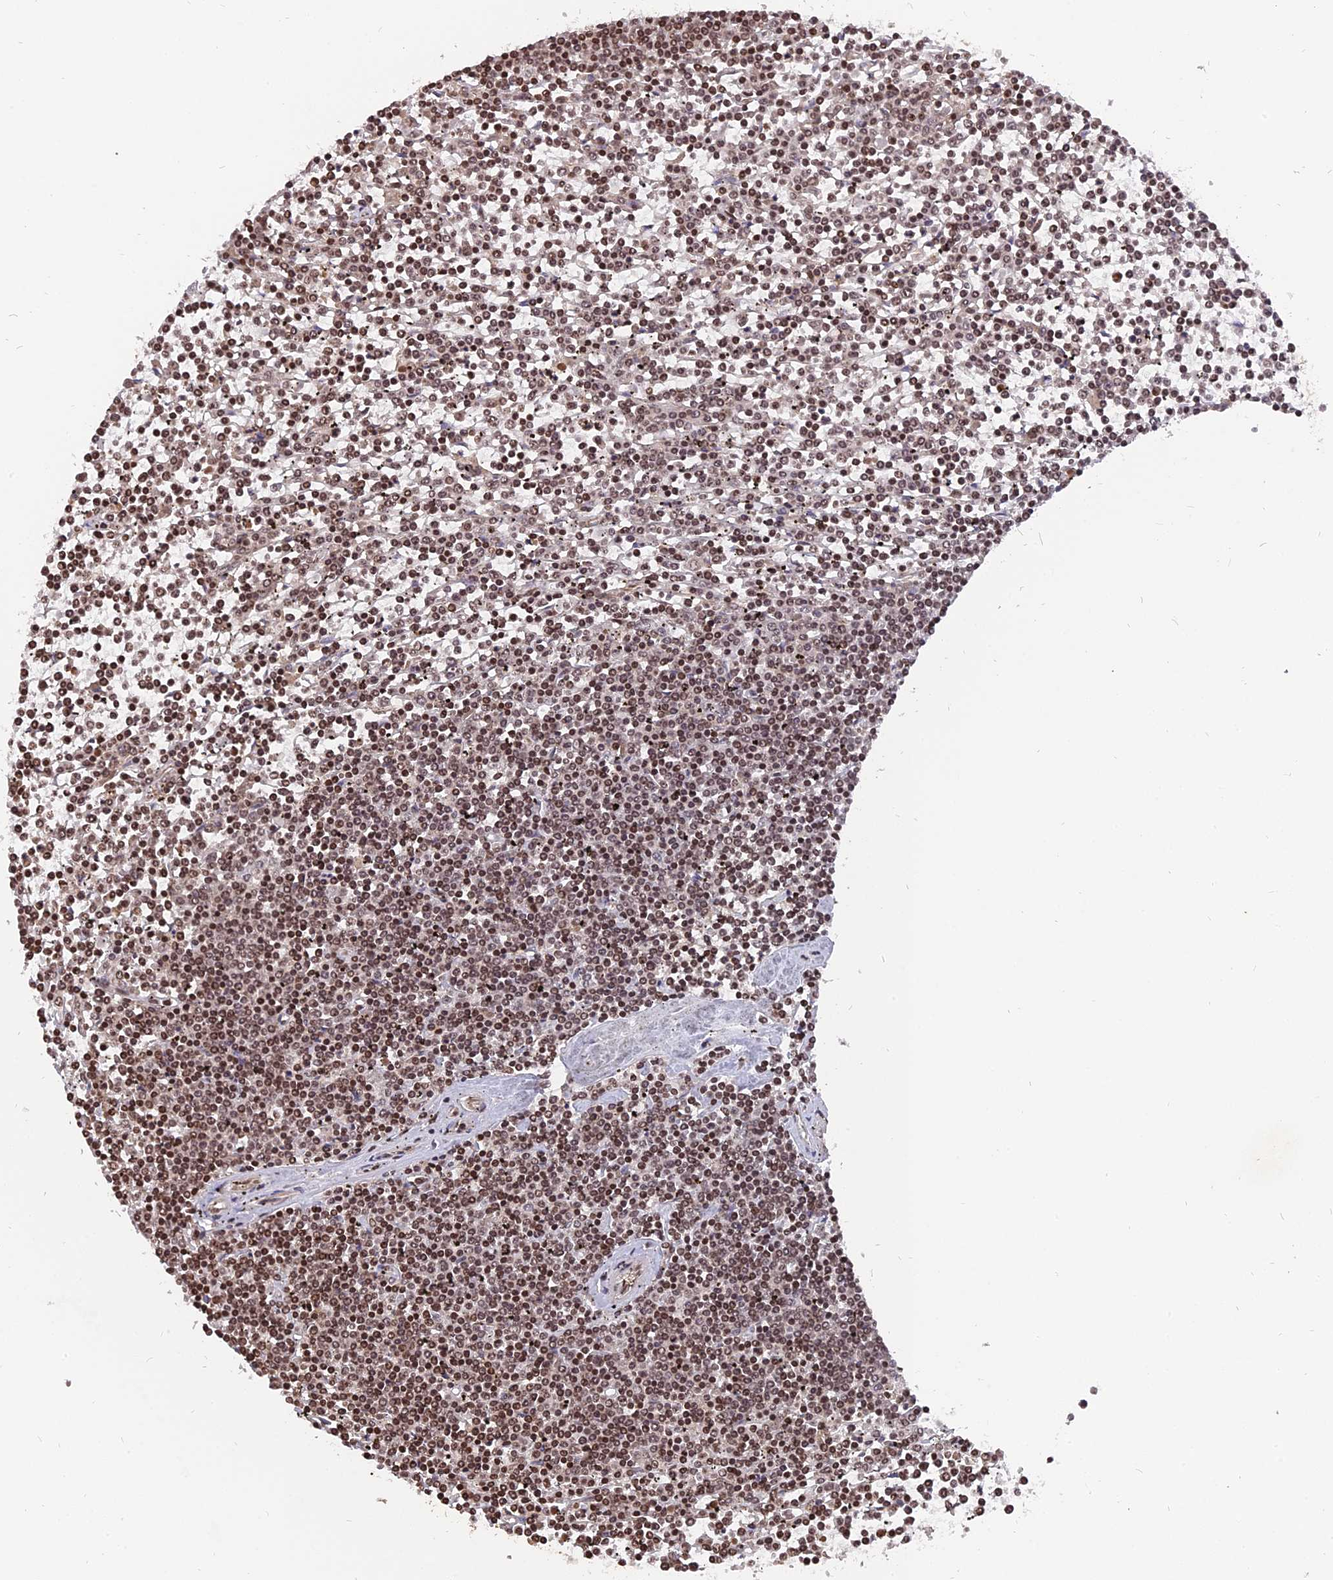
{"staining": {"intensity": "weak", "quantity": "25%-75%", "location": "nuclear"}, "tissue": "lymphoma", "cell_type": "Tumor cells", "image_type": "cancer", "snomed": [{"axis": "morphology", "description": "Malignant lymphoma, non-Hodgkin's type, Low grade"}, {"axis": "topography", "description": "Spleen"}], "caption": "Immunohistochemistry of low-grade malignant lymphoma, non-Hodgkin's type reveals low levels of weak nuclear staining in approximately 25%-75% of tumor cells.", "gene": "NR1H3", "patient": {"sex": "female", "age": 19}}